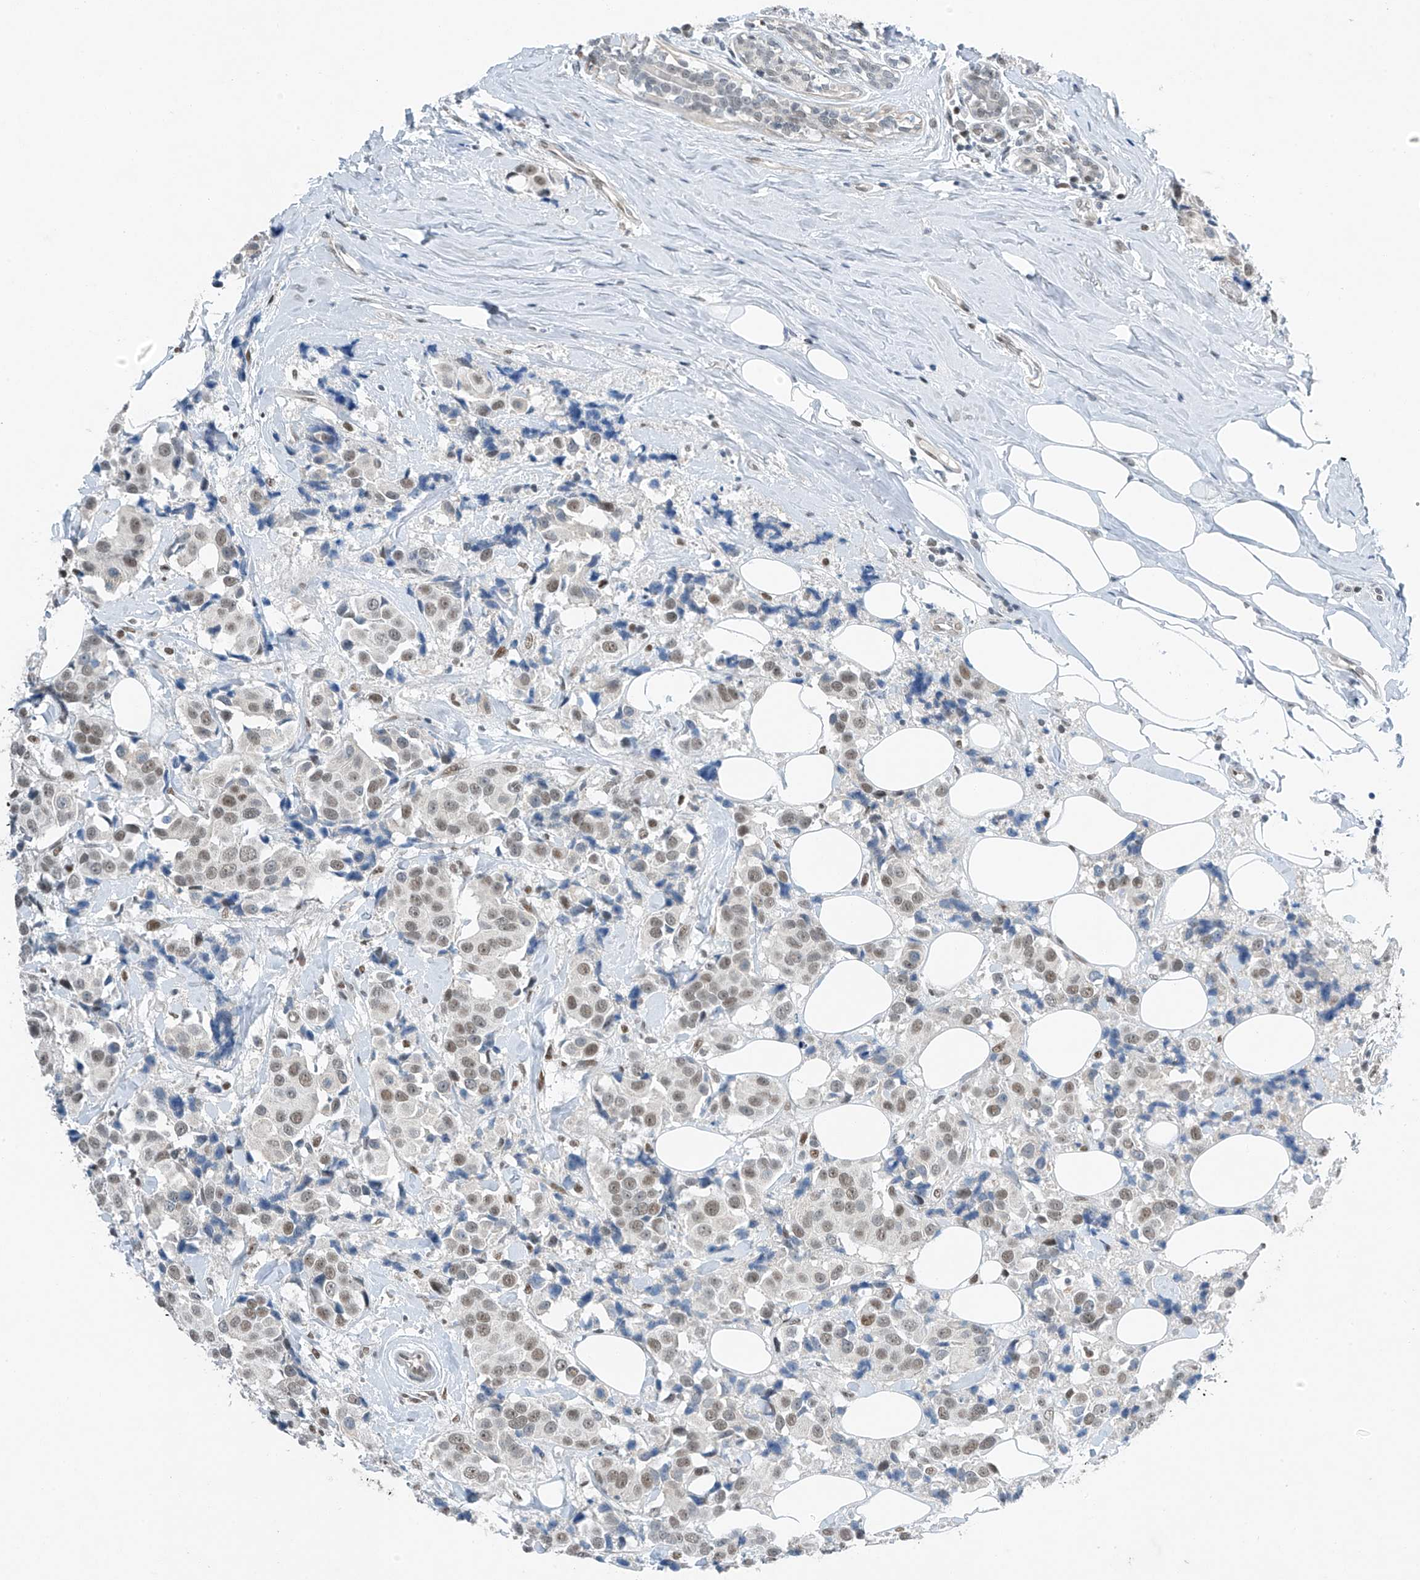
{"staining": {"intensity": "weak", "quantity": ">75%", "location": "nuclear"}, "tissue": "breast cancer", "cell_type": "Tumor cells", "image_type": "cancer", "snomed": [{"axis": "morphology", "description": "Normal tissue, NOS"}, {"axis": "morphology", "description": "Duct carcinoma"}, {"axis": "topography", "description": "Breast"}], "caption": "DAB immunohistochemical staining of human breast cancer (invasive ductal carcinoma) demonstrates weak nuclear protein expression in approximately >75% of tumor cells. The protein of interest is shown in brown color, while the nuclei are stained blue.", "gene": "TAF8", "patient": {"sex": "female", "age": 39}}